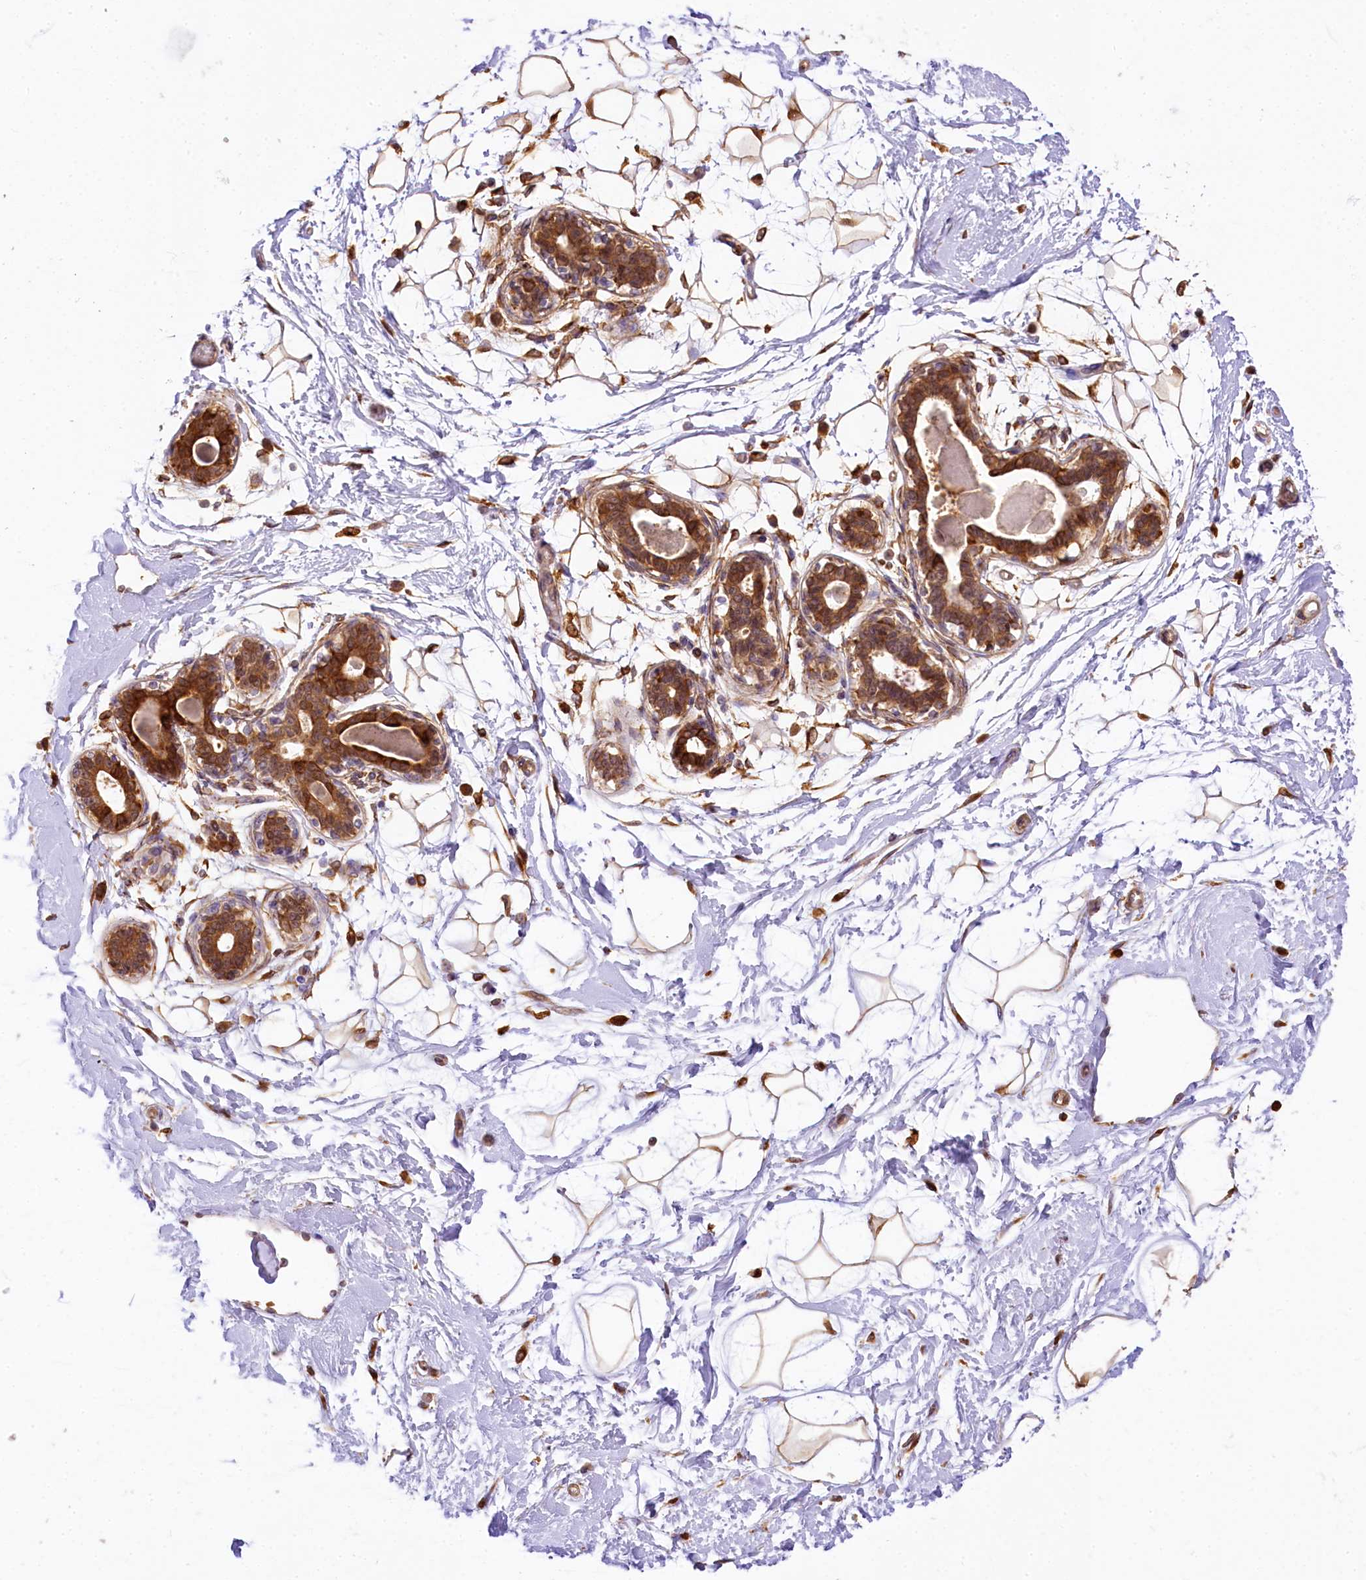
{"staining": {"intensity": "moderate", "quantity": ">75%", "location": "cytoplasmic/membranous"}, "tissue": "breast", "cell_type": "Adipocytes", "image_type": "normal", "snomed": [{"axis": "morphology", "description": "Normal tissue, NOS"}, {"axis": "topography", "description": "Breast"}], "caption": "The immunohistochemical stain shows moderate cytoplasmic/membranous staining in adipocytes of benign breast. (brown staining indicates protein expression, while blue staining denotes nuclei).", "gene": "PPIP5K2", "patient": {"sex": "female", "age": 45}}